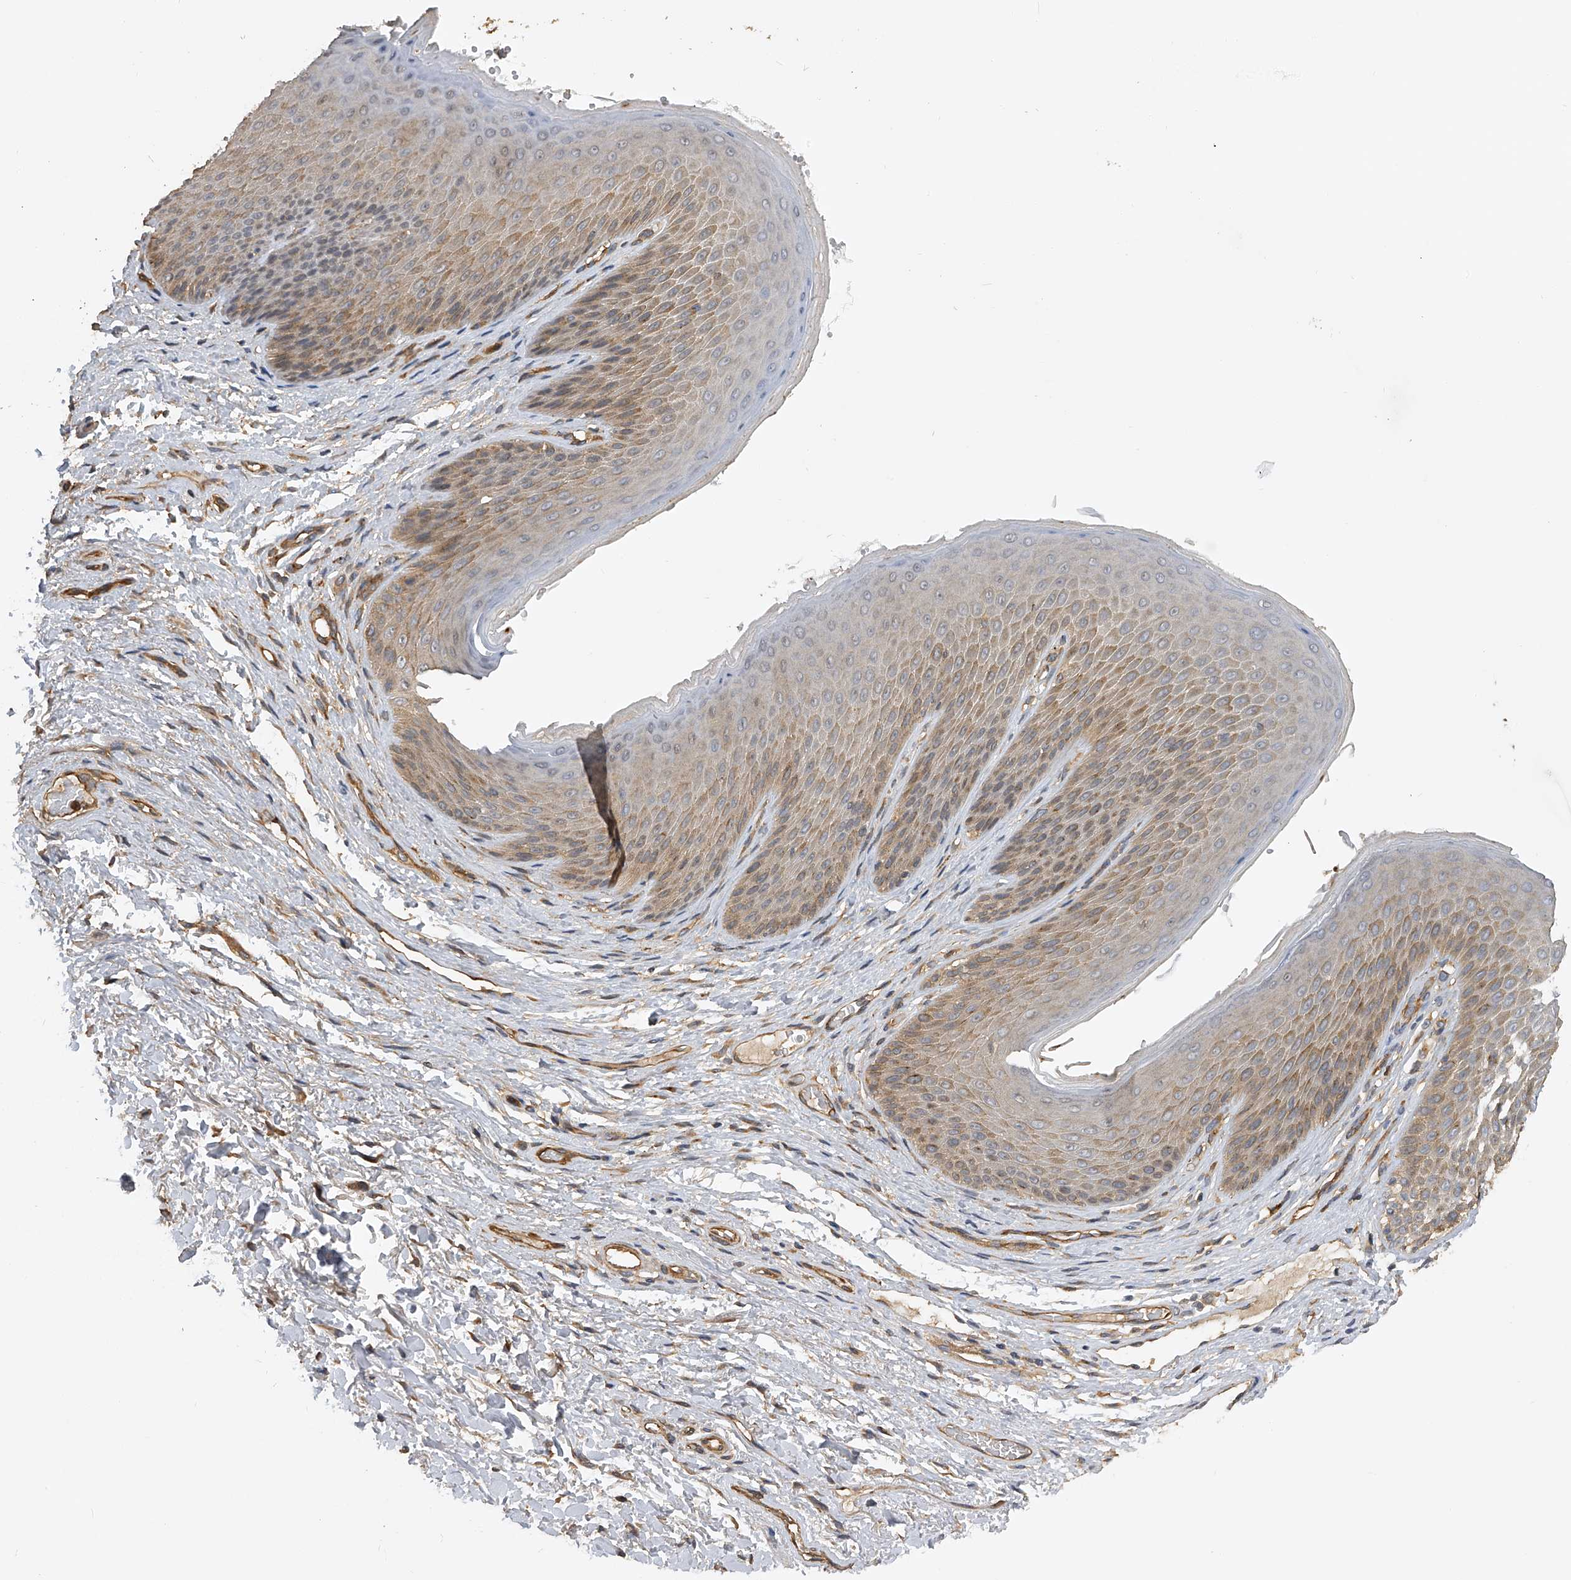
{"staining": {"intensity": "moderate", "quantity": "25%-75%", "location": "cytoplasmic/membranous"}, "tissue": "skin", "cell_type": "Epidermal cells", "image_type": "normal", "snomed": [{"axis": "morphology", "description": "Normal tissue, NOS"}, {"axis": "topography", "description": "Anal"}], "caption": "A brown stain shows moderate cytoplasmic/membranous positivity of a protein in epidermal cells of unremarkable human skin. (DAB (3,3'-diaminobenzidine) IHC, brown staining for protein, blue staining for nuclei).", "gene": "PTPRA", "patient": {"sex": "male", "age": 74}}